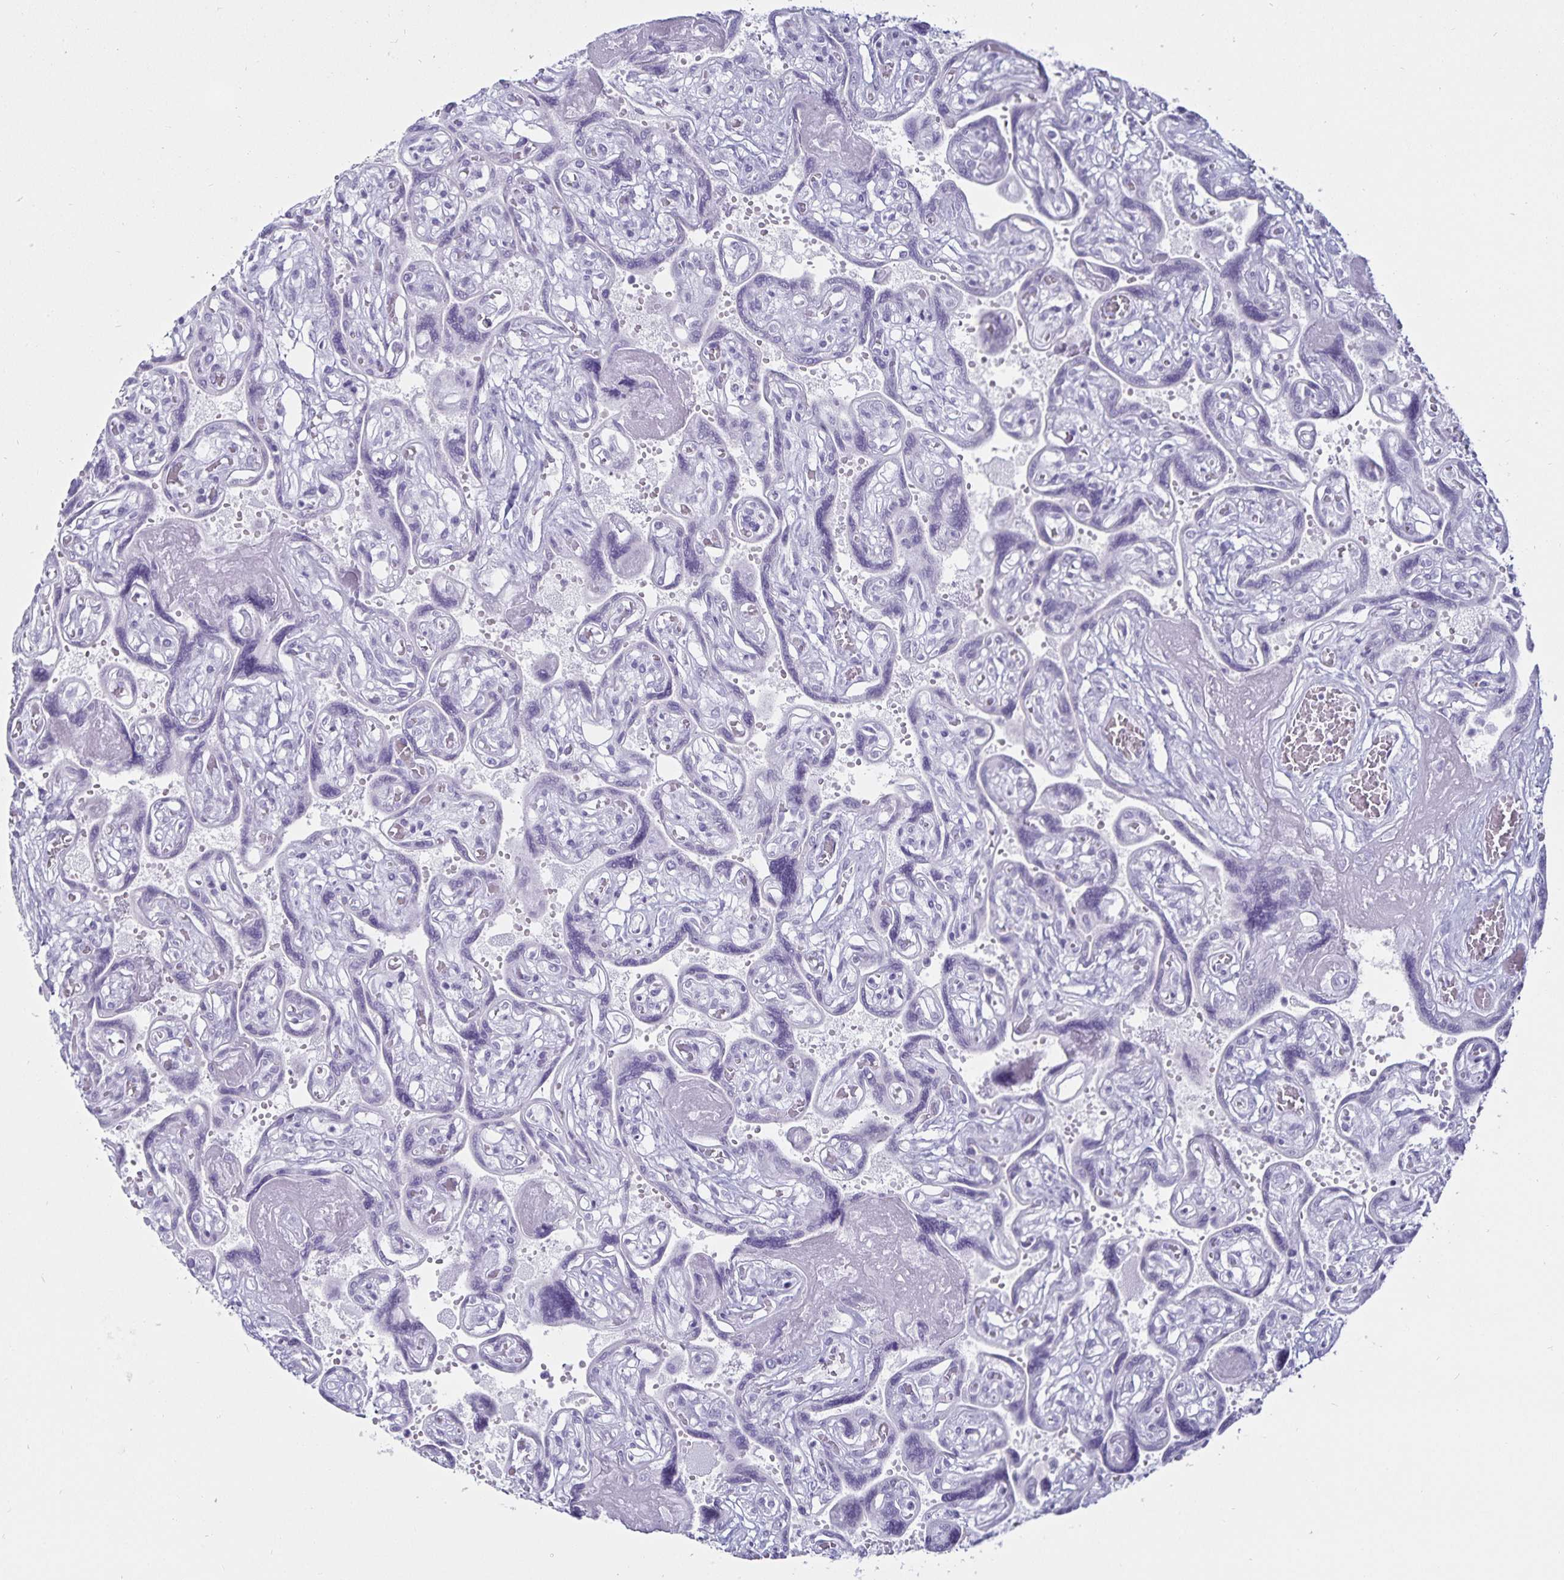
{"staining": {"intensity": "negative", "quantity": "none", "location": "none"}, "tissue": "placenta", "cell_type": "Decidual cells", "image_type": "normal", "snomed": [{"axis": "morphology", "description": "Normal tissue, NOS"}, {"axis": "topography", "description": "Placenta"}], "caption": "High magnification brightfield microscopy of unremarkable placenta stained with DAB (3,3'-diaminobenzidine) (brown) and counterstained with hematoxylin (blue): decidual cells show no significant expression.", "gene": "DEFA6", "patient": {"sex": "female", "age": 32}}